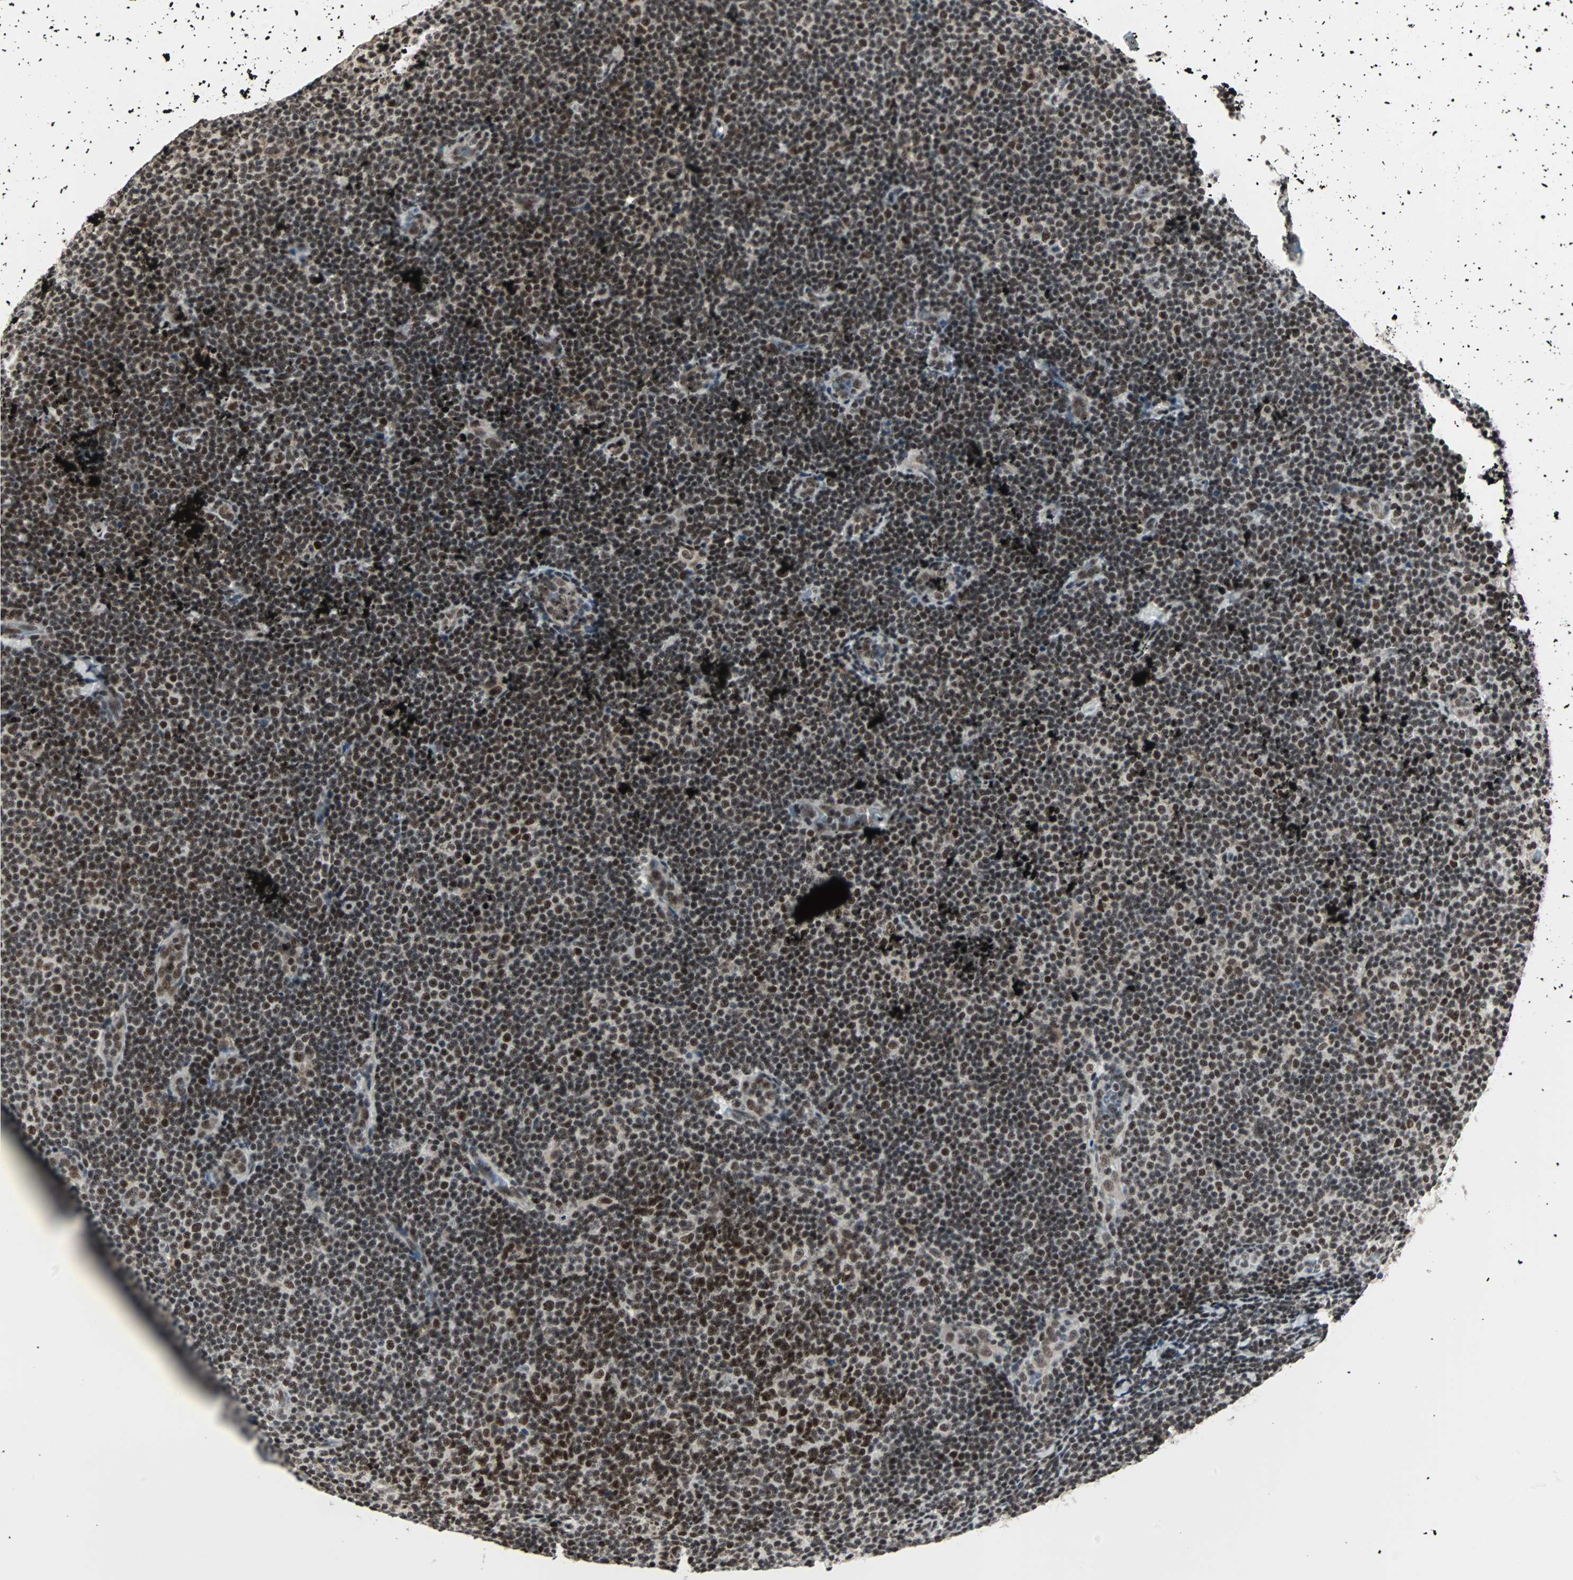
{"staining": {"intensity": "strong", "quantity": ">75%", "location": "nuclear"}, "tissue": "lymphoma", "cell_type": "Tumor cells", "image_type": "cancer", "snomed": [{"axis": "morphology", "description": "Malignant lymphoma, non-Hodgkin's type, Low grade"}, {"axis": "topography", "description": "Lymph node"}], "caption": "A brown stain shows strong nuclear positivity of a protein in human malignant lymphoma, non-Hodgkin's type (low-grade) tumor cells. (DAB (3,3'-diaminobenzidine) IHC, brown staining for protein, blue staining for nuclei).", "gene": "TERF2IP", "patient": {"sex": "male", "age": 83}}